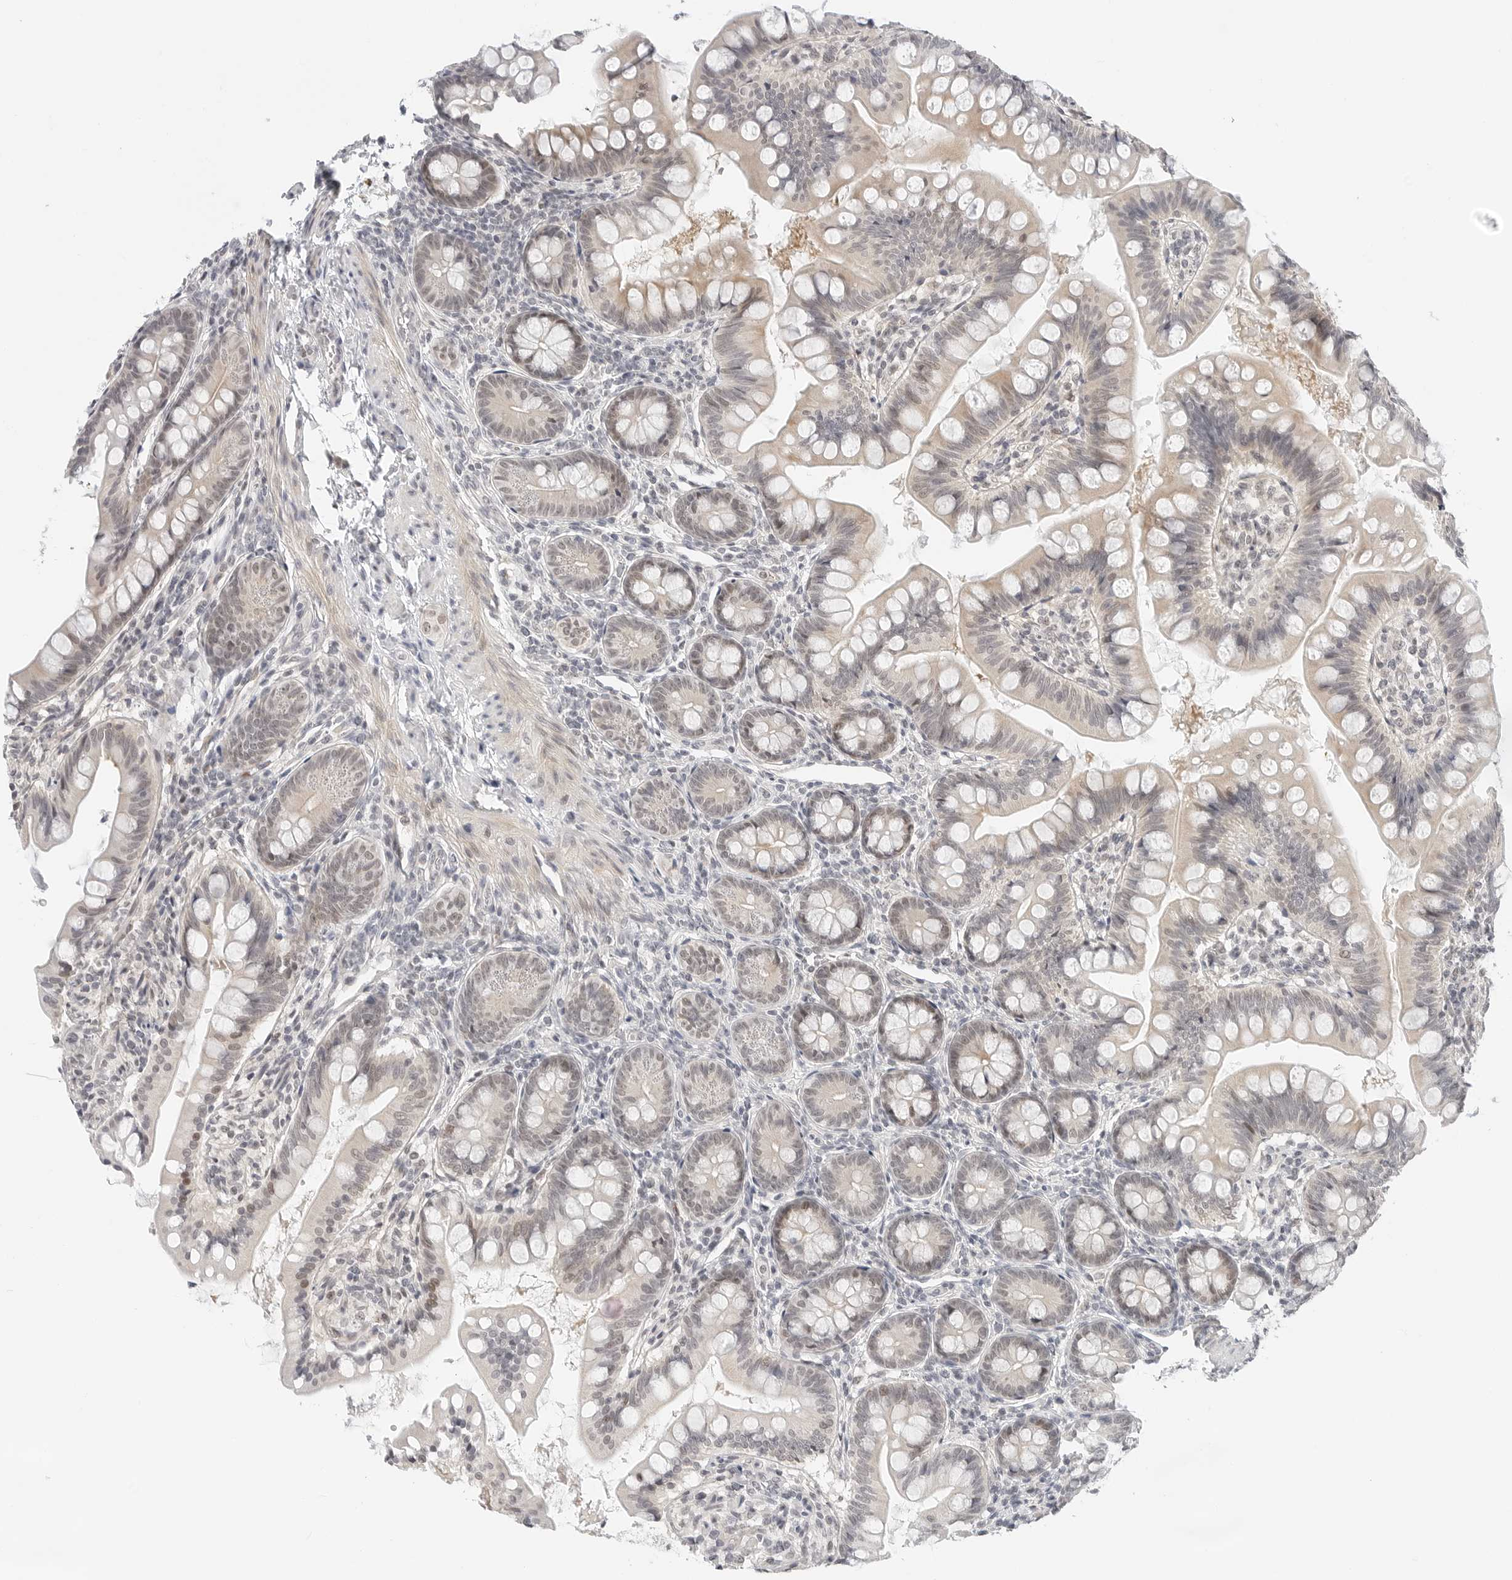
{"staining": {"intensity": "weak", "quantity": "25%-75%", "location": "nuclear"}, "tissue": "small intestine", "cell_type": "Glandular cells", "image_type": "normal", "snomed": [{"axis": "morphology", "description": "Normal tissue, NOS"}, {"axis": "topography", "description": "Small intestine"}], "caption": "Immunohistochemistry (IHC) micrograph of normal small intestine: small intestine stained using immunohistochemistry shows low levels of weak protein expression localized specifically in the nuclear of glandular cells, appearing as a nuclear brown color.", "gene": "TSEN2", "patient": {"sex": "male", "age": 7}}